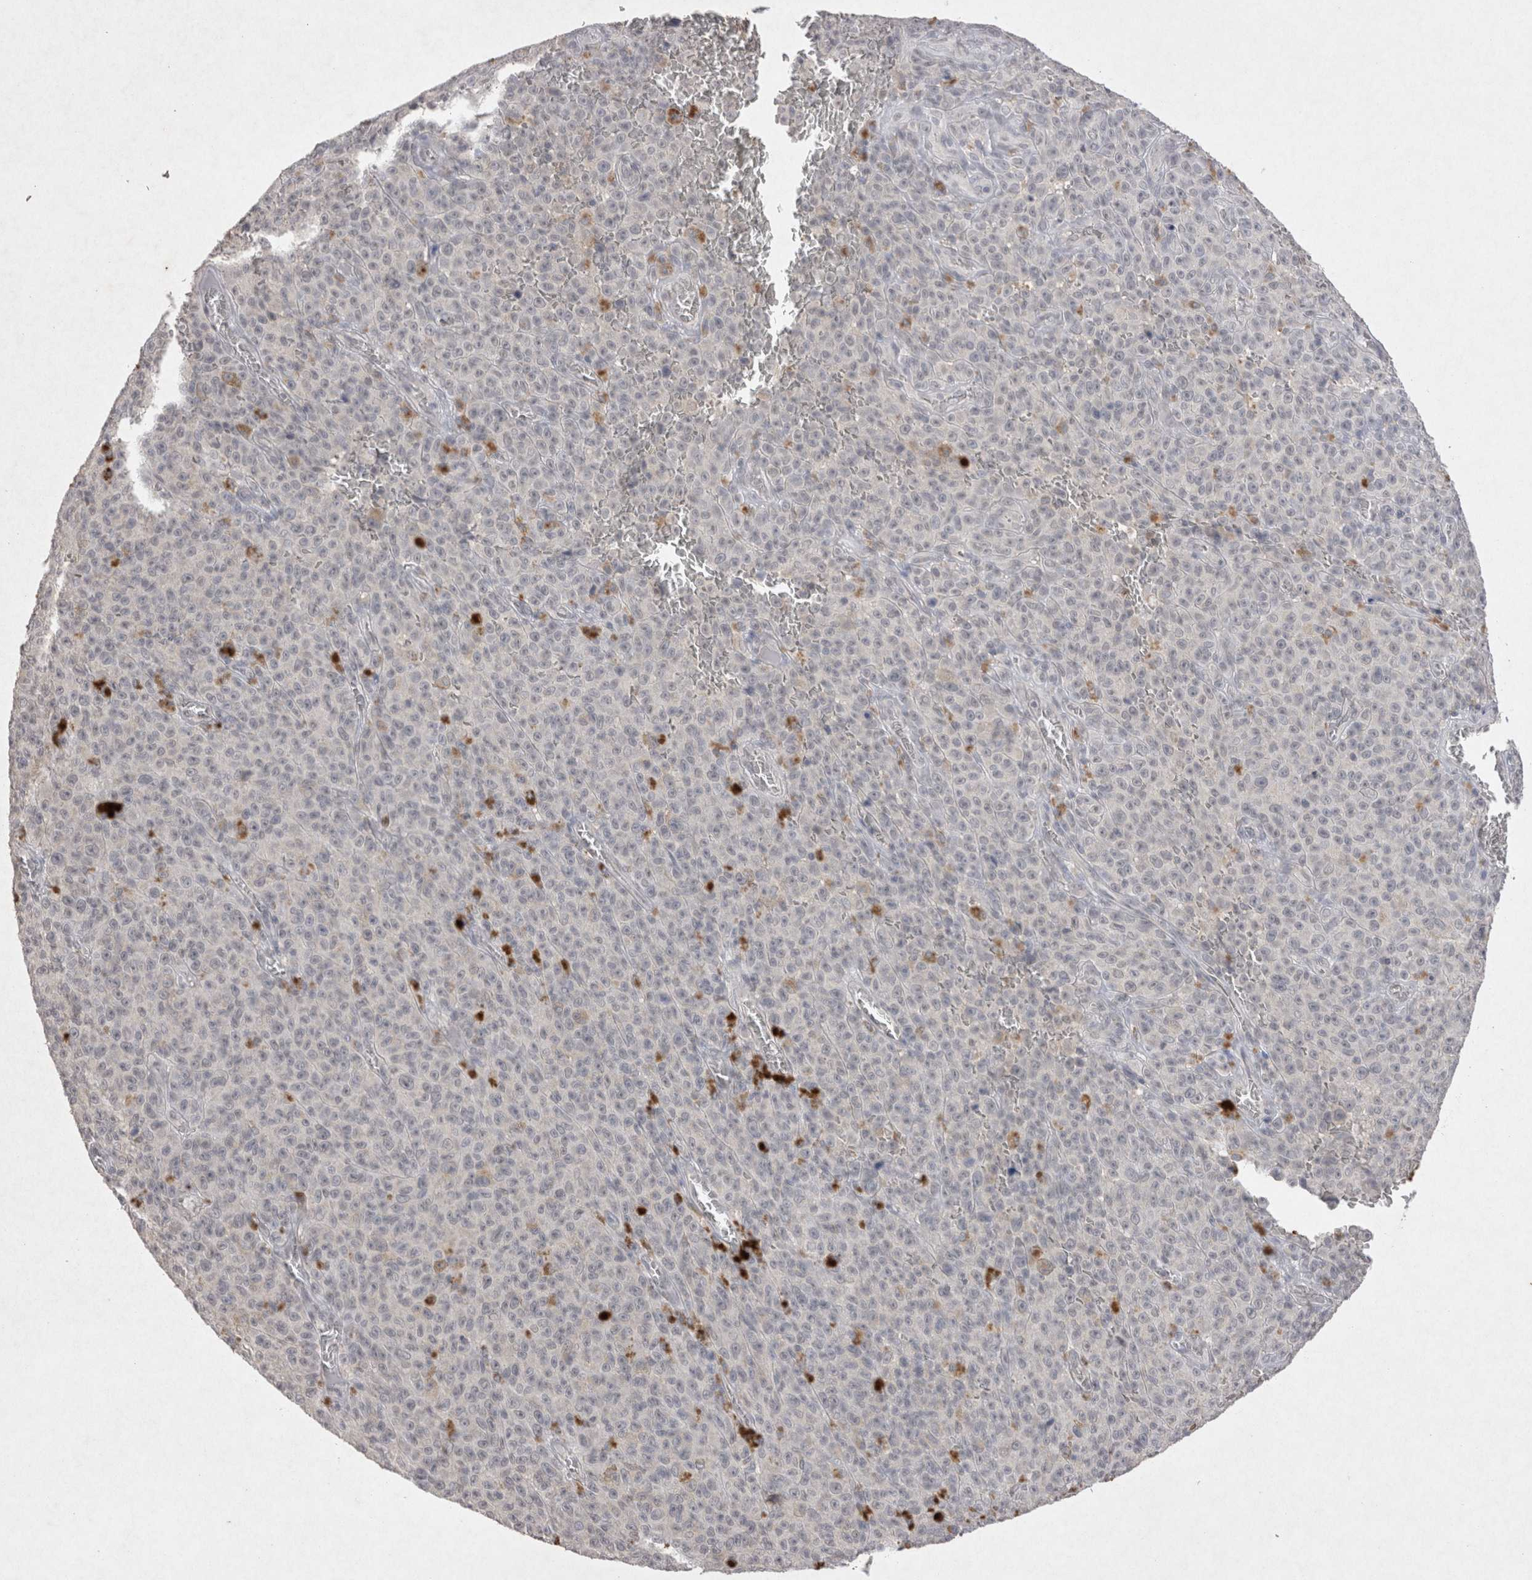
{"staining": {"intensity": "negative", "quantity": "none", "location": "none"}, "tissue": "melanoma", "cell_type": "Tumor cells", "image_type": "cancer", "snomed": [{"axis": "morphology", "description": "Malignant melanoma, NOS"}, {"axis": "topography", "description": "Skin"}], "caption": "This image is of melanoma stained with immunohistochemistry to label a protein in brown with the nuclei are counter-stained blue. There is no positivity in tumor cells.", "gene": "LYVE1", "patient": {"sex": "female", "age": 82}}